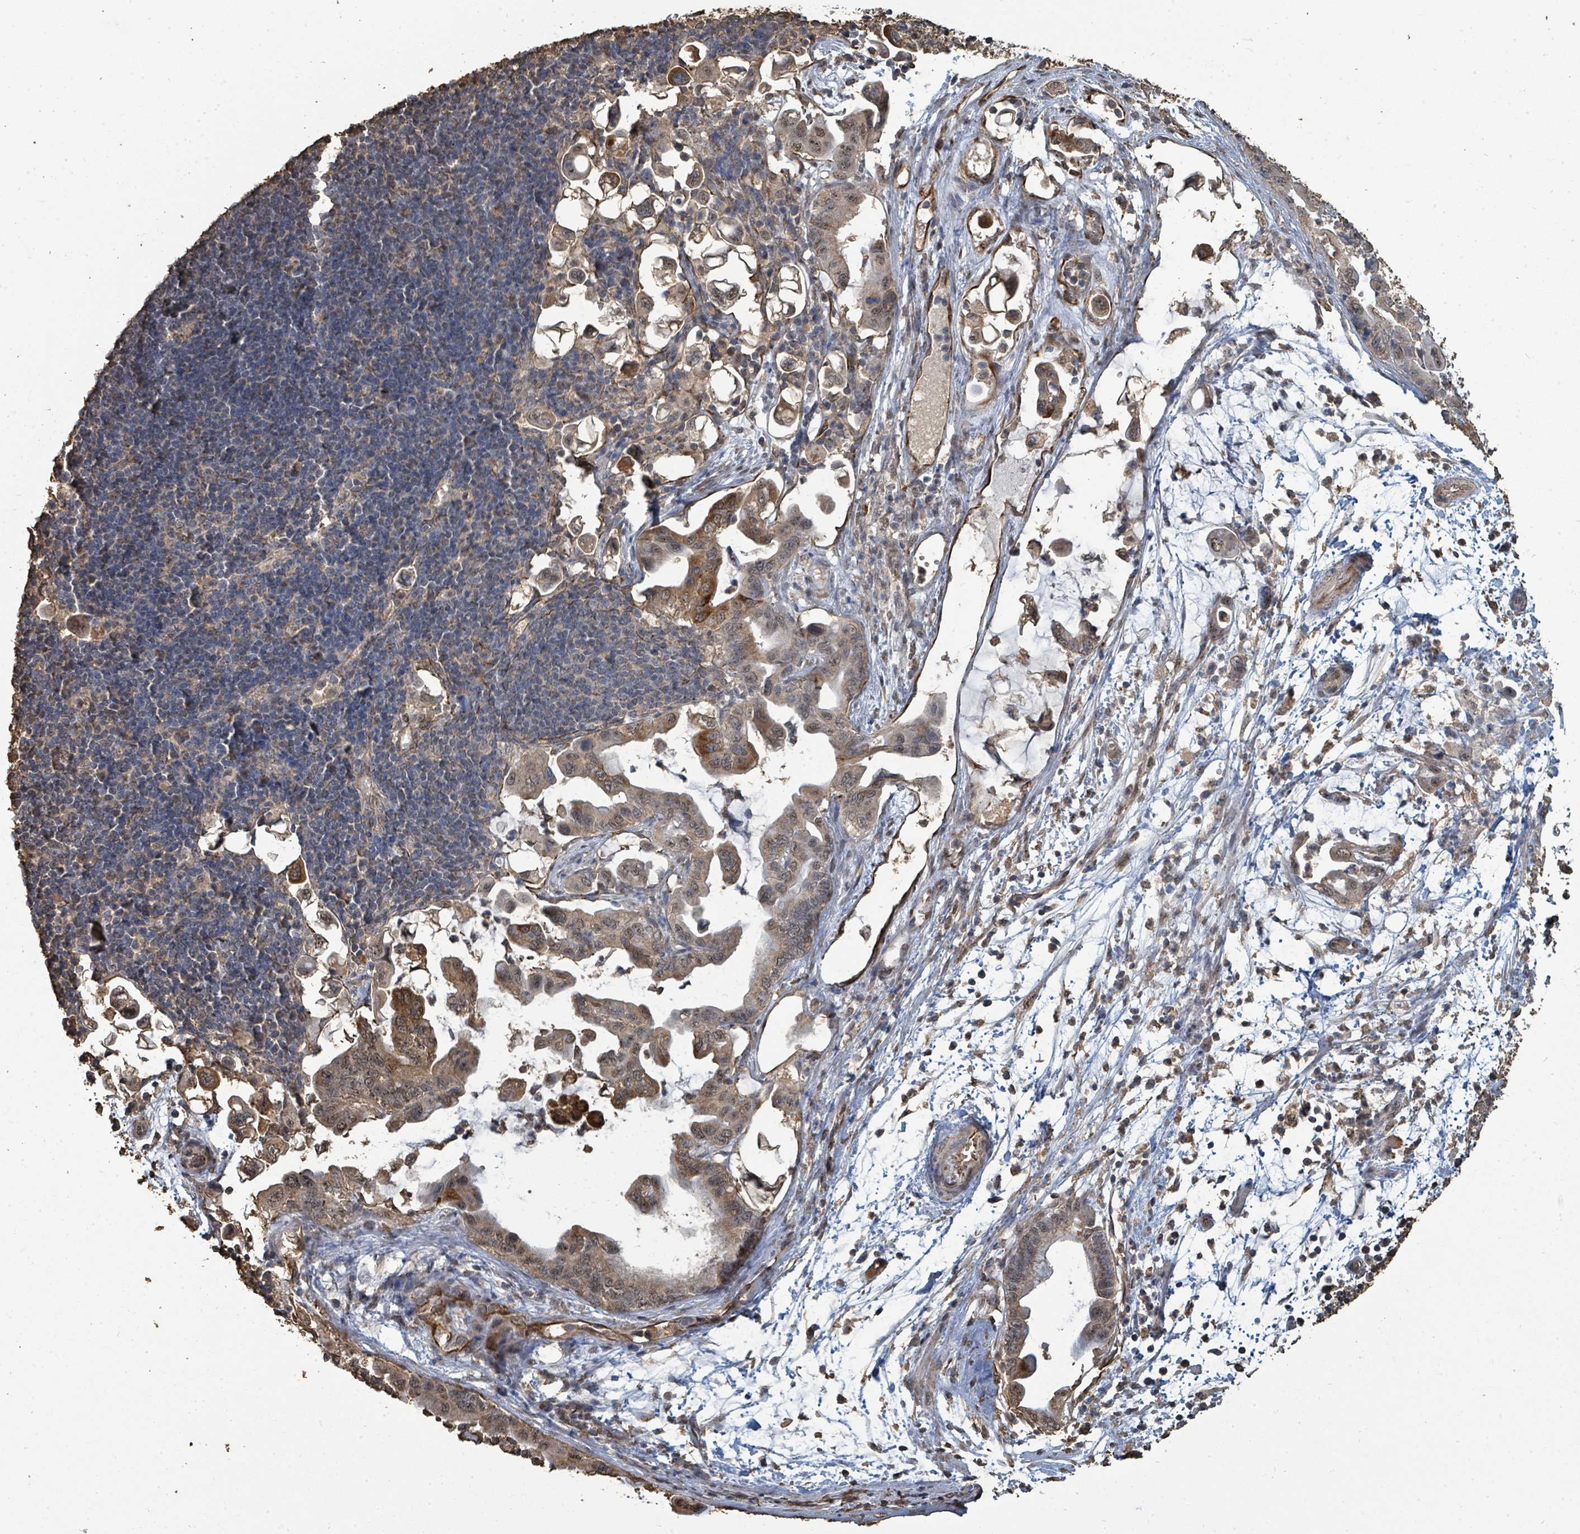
{"staining": {"intensity": "moderate", "quantity": "25%-75%", "location": "cytoplasmic/membranous,nuclear"}, "tissue": "pancreatic cancer", "cell_type": "Tumor cells", "image_type": "cancer", "snomed": [{"axis": "morphology", "description": "Adenocarcinoma, NOS"}, {"axis": "topography", "description": "Pancreas"}], "caption": "Protein expression analysis of pancreatic cancer displays moderate cytoplasmic/membranous and nuclear staining in about 25%-75% of tumor cells.", "gene": "C6orf52", "patient": {"sex": "male", "age": 61}}